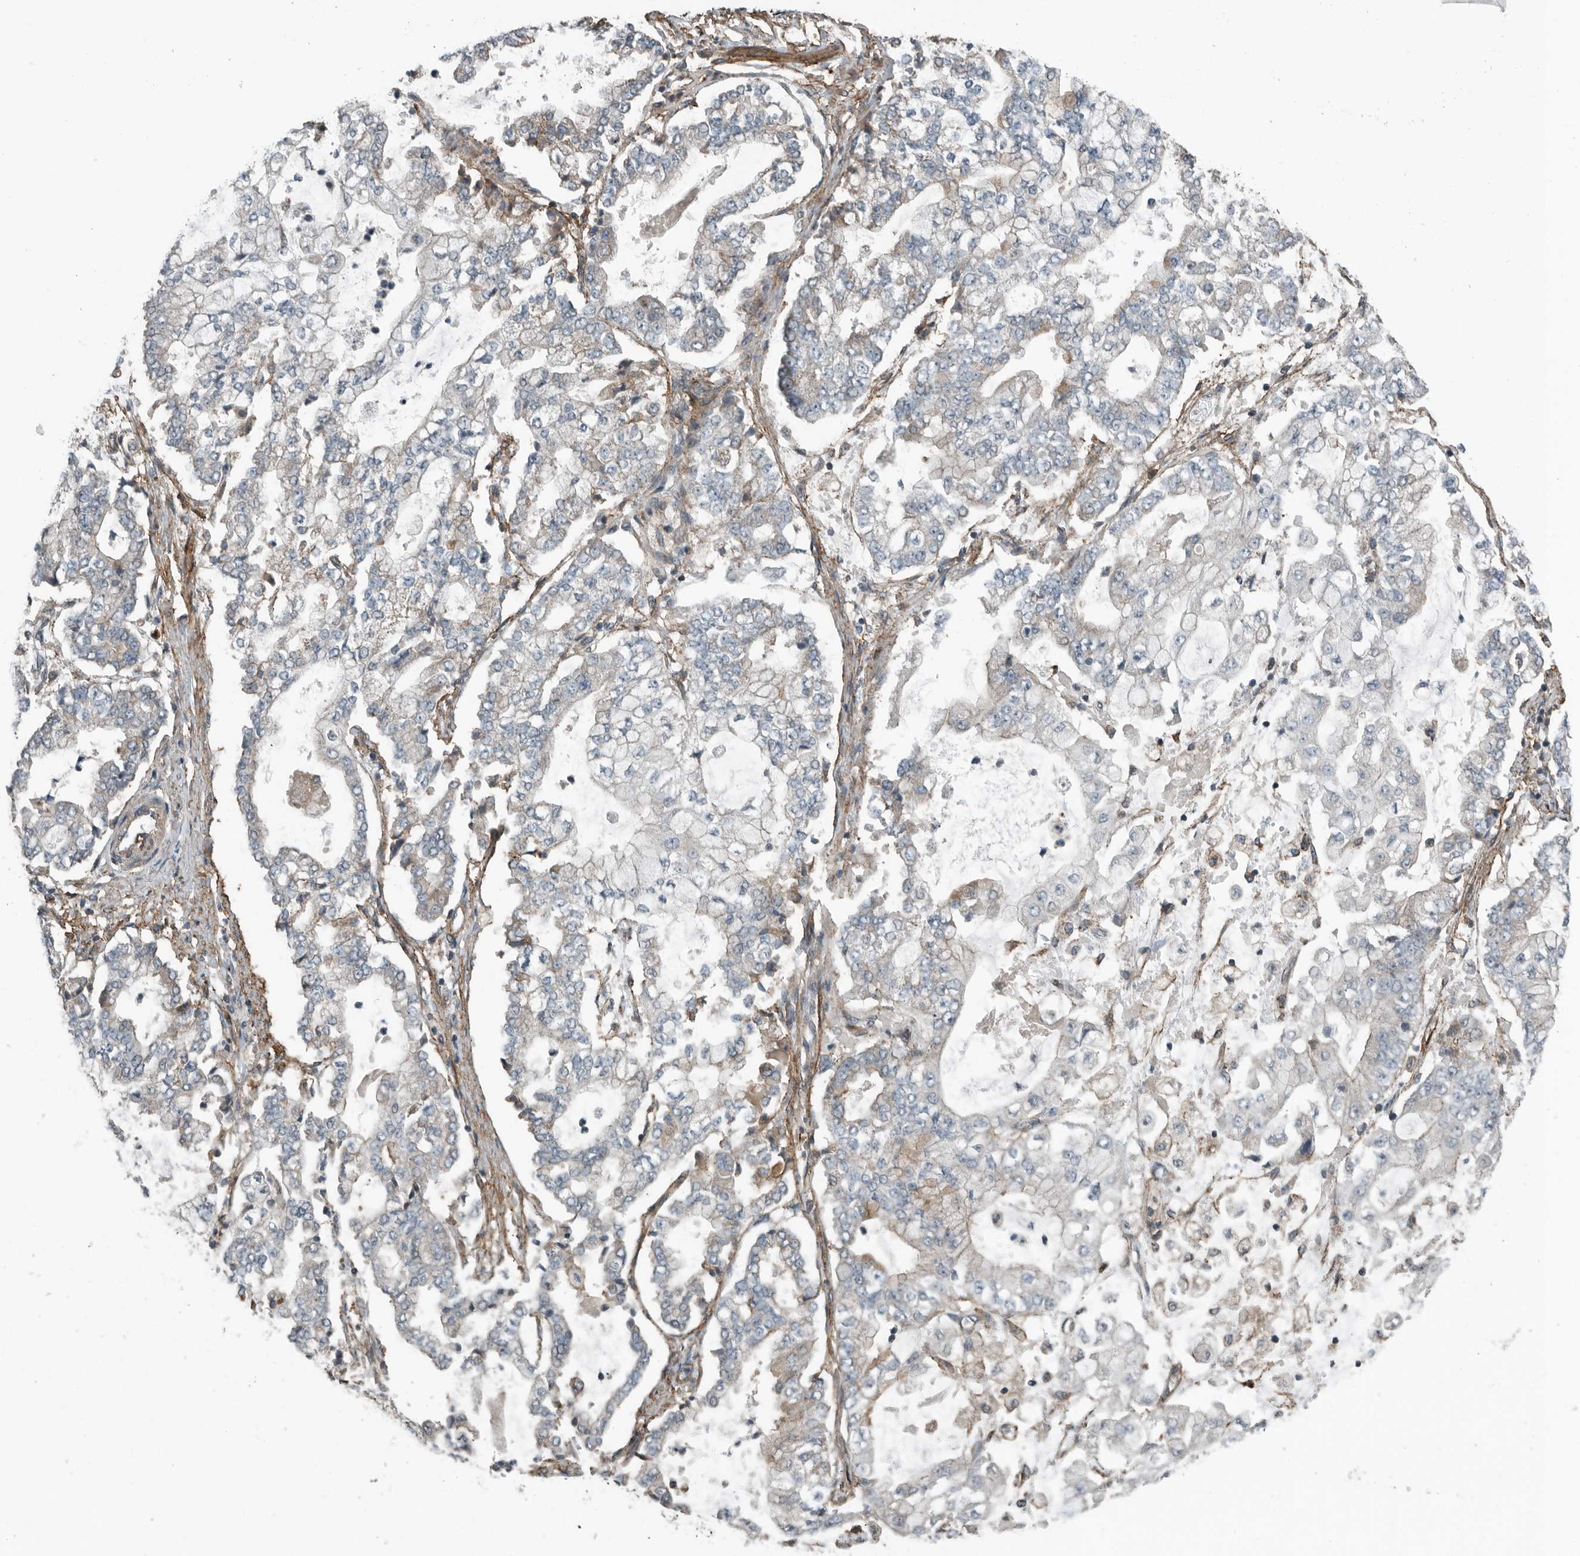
{"staining": {"intensity": "negative", "quantity": "none", "location": "none"}, "tissue": "stomach cancer", "cell_type": "Tumor cells", "image_type": "cancer", "snomed": [{"axis": "morphology", "description": "Adenocarcinoma, NOS"}, {"axis": "topography", "description": "Stomach"}], "caption": "The photomicrograph displays no significant expression in tumor cells of stomach cancer.", "gene": "AMFR", "patient": {"sex": "male", "age": 76}}